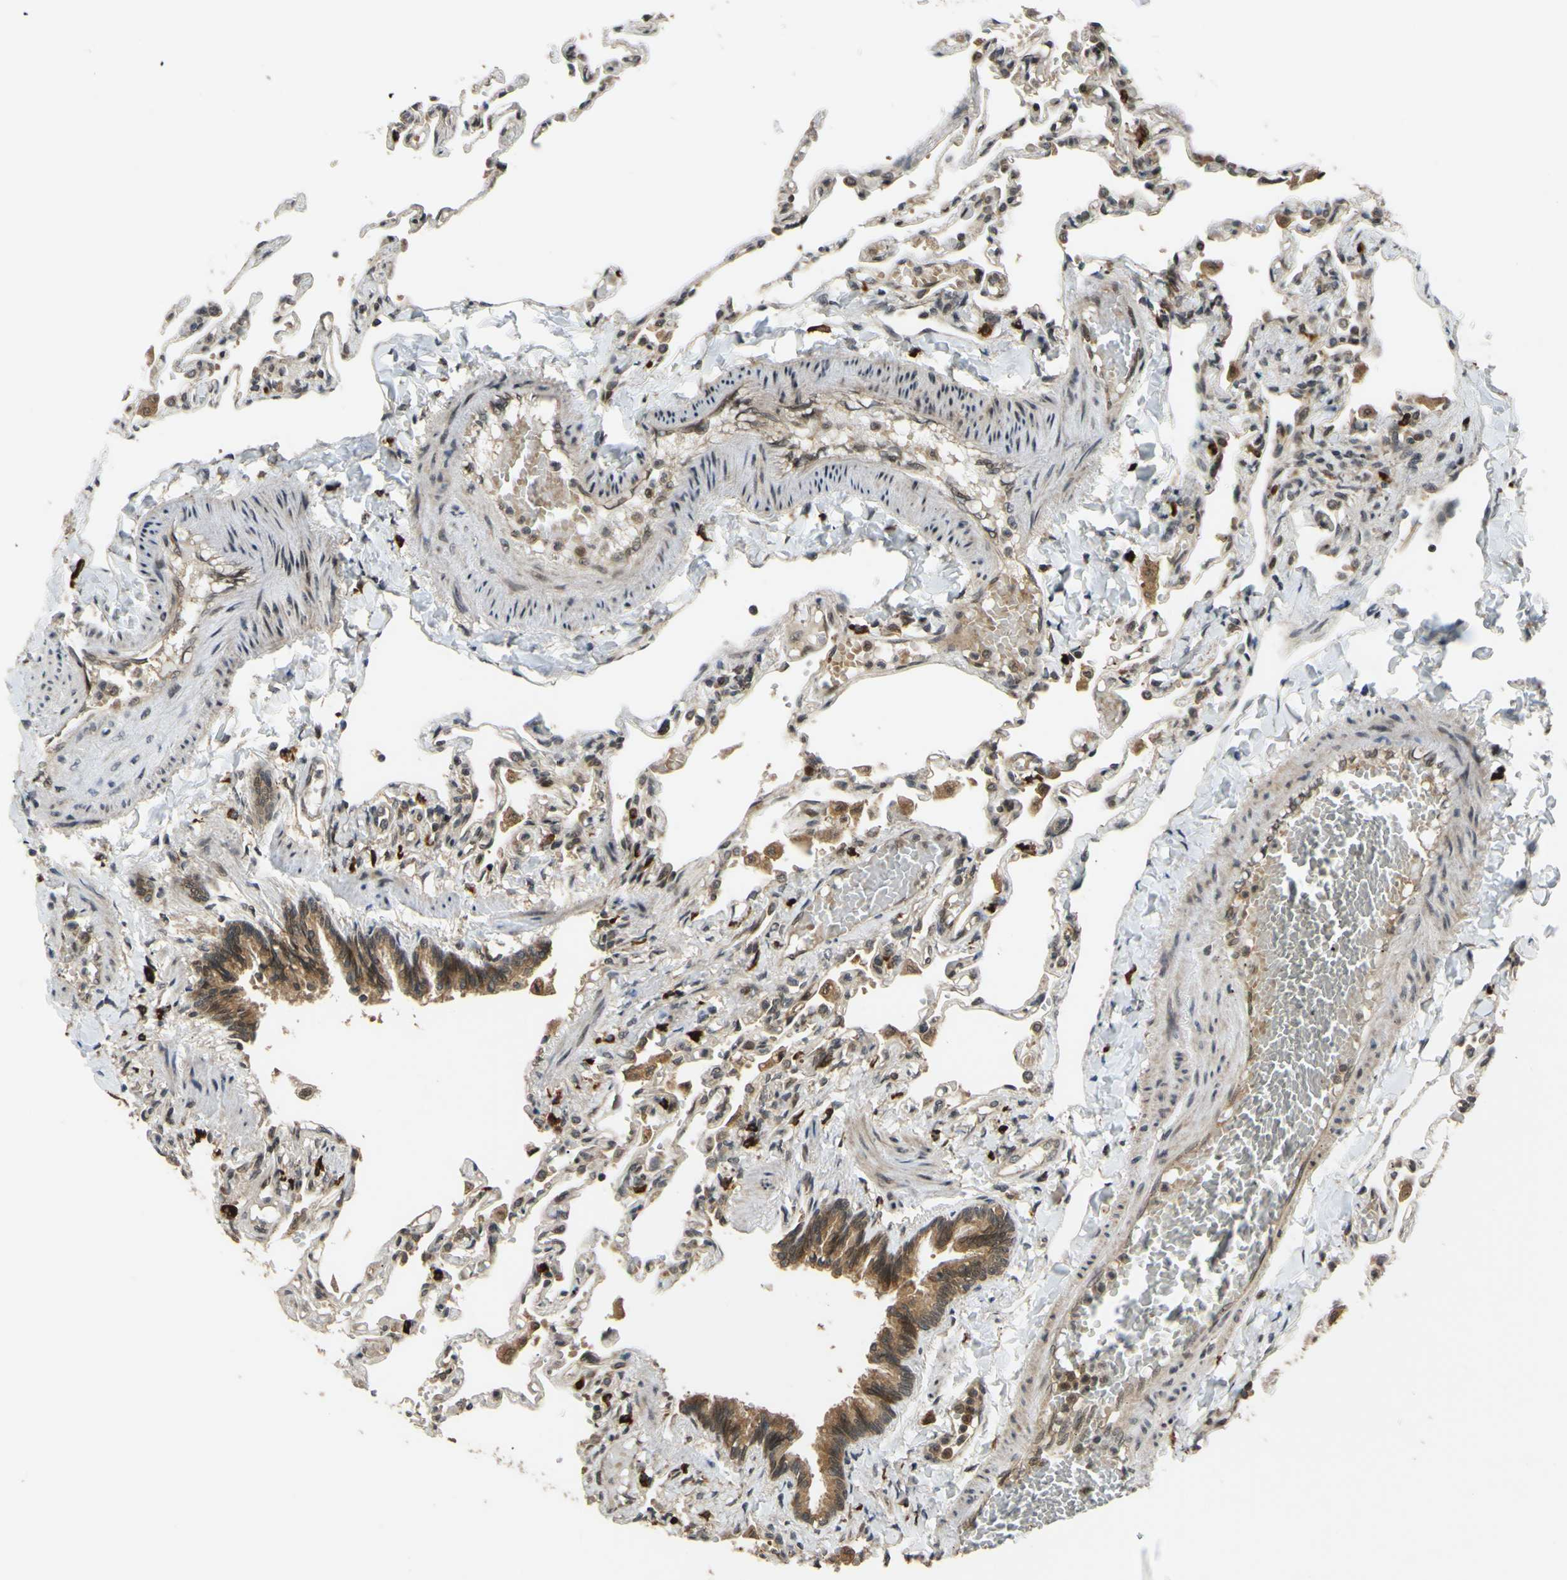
{"staining": {"intensity": "weak", "quantity": "25%-75%", "location": "cytoplasmic/membranous"}, "tissue": "lung", "cell_type": "Alveolar cells", "image_type": "normal", "snomed": [{"axis": "morphology", "description": "Normal tissue, NOS"}, {"axis": "topography", "description": "Lung"}], "caption": "A brown stain labels weak cytoplasmic/membranous expression of a protein in alveolar cells of normal lung. (Stains: DAB in brown, nuclei in blue, Microscopy: brightfield microscopy at high magnification).", "gene": "ABCC8", "patient": {"sex": "male", "age": 21}}